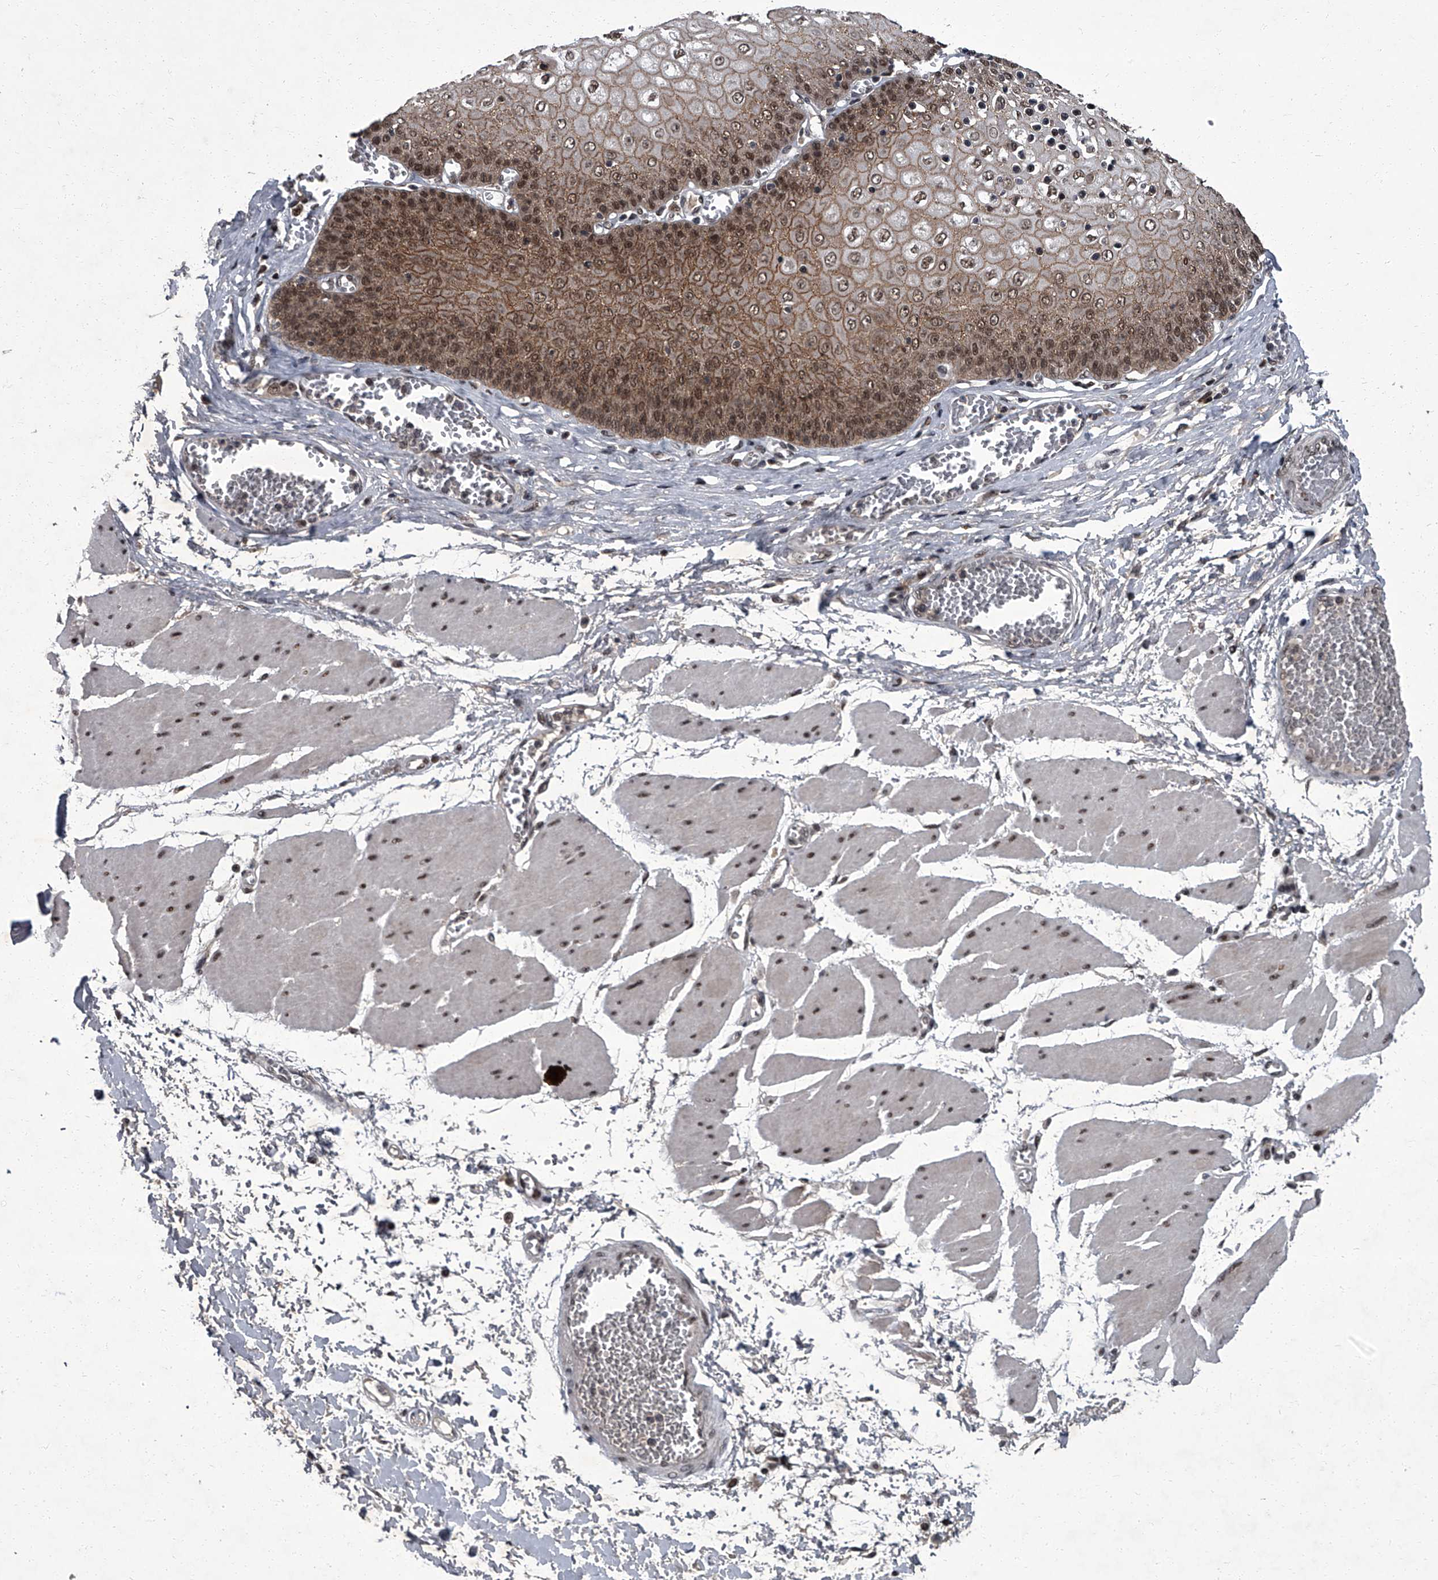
{"staining": {"intensity": "strong", "quantity": ">75%", "location": "cytoplasmic/membranous,nuclear"}, "tissue": "esophagus", "cell_type": "Squamous epithelial cells", "image_type": "normal", "snomed": [{"axis": "morphology", "description": "Normal tissue, NOS"}, {"axis": "topography", "description": "Esophagus"}], "caption": "Protein analysis of unremarkable esophagus reveals strong cytoplasmic/membranous,nuclear expression in approximately >75% of squamous epithelial cells.", "gene": "ZNF518B", "patient": {"sex": "male", "age": 60}}